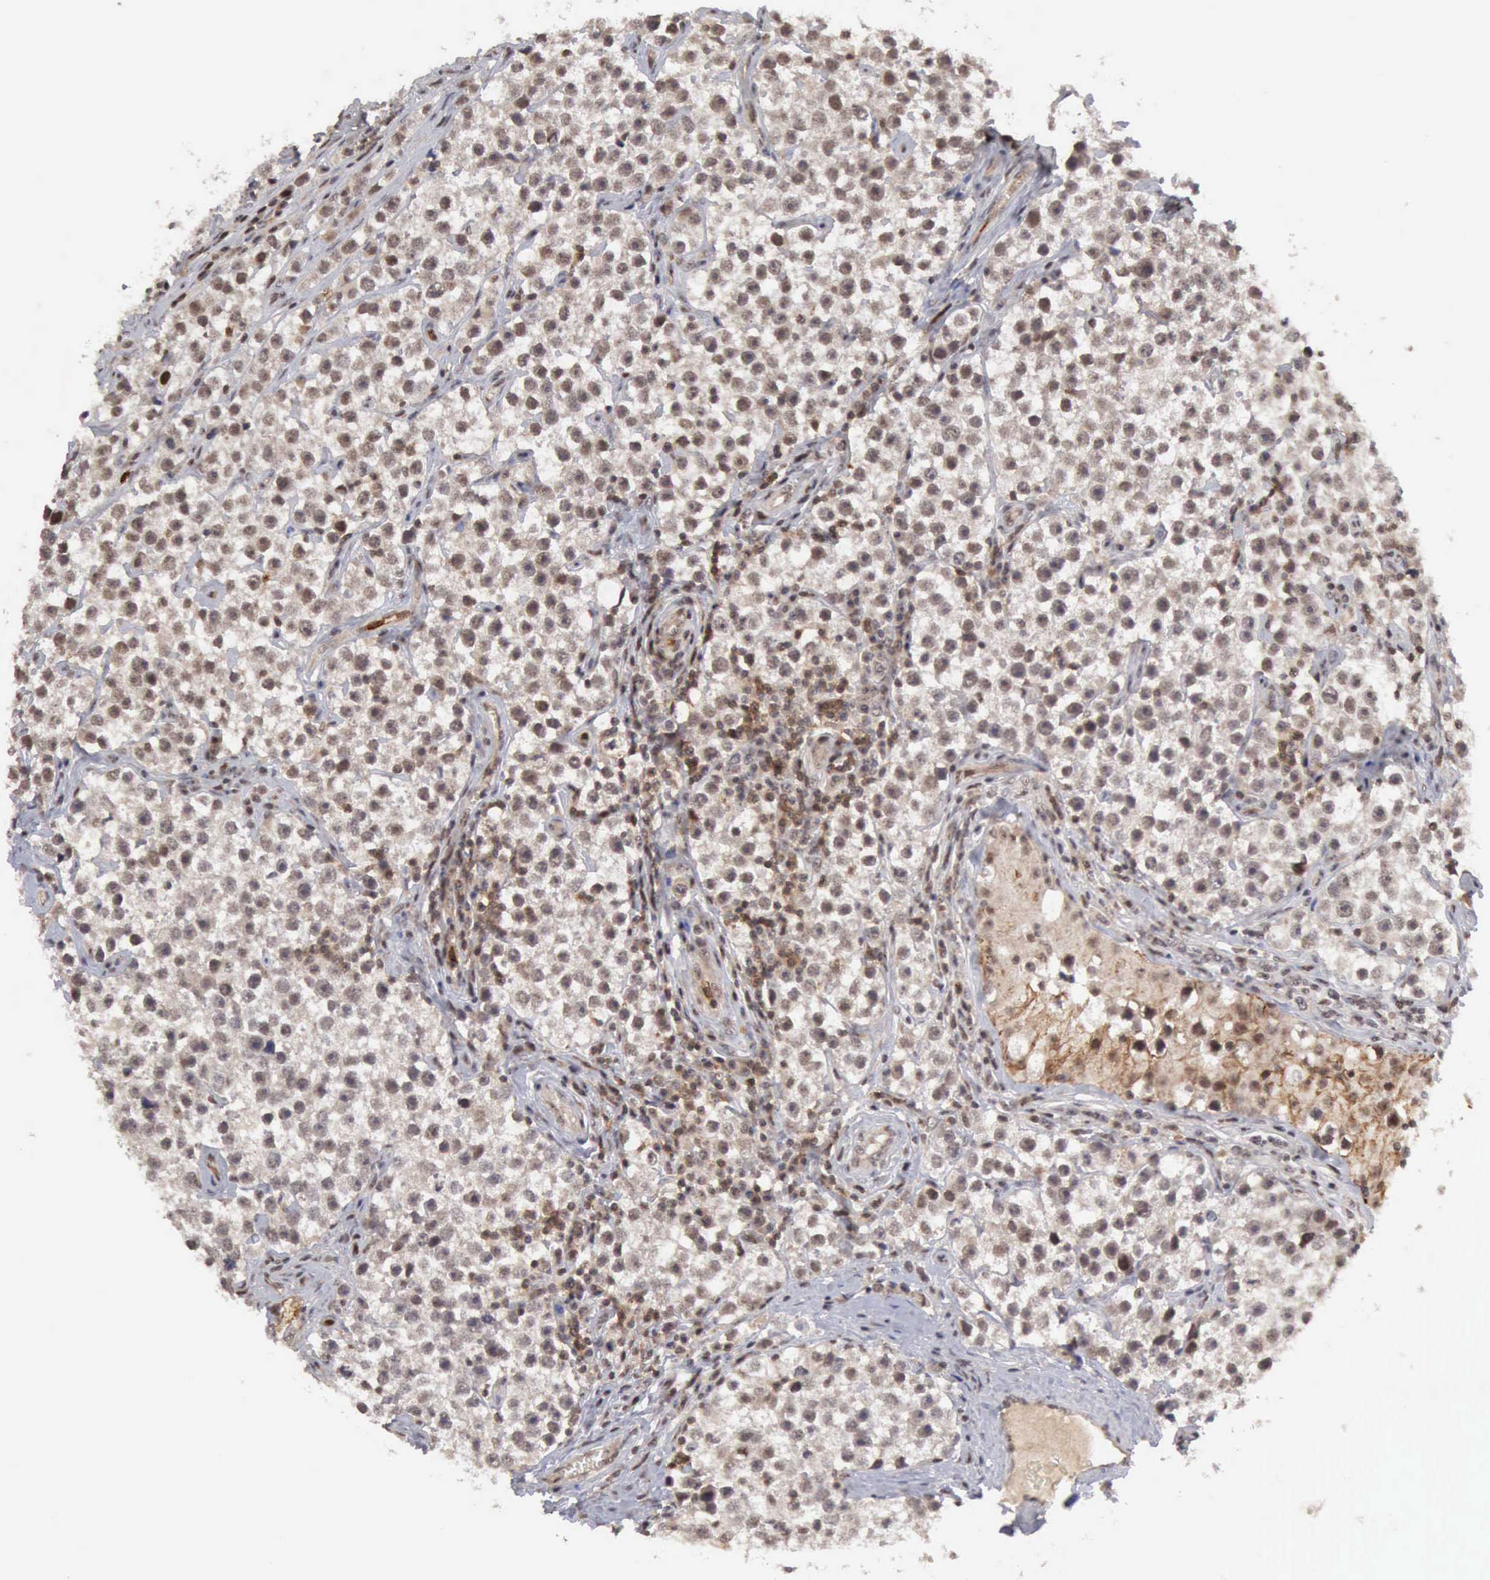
{"staining": {"intensity": "weak", "quantity": ">75%", "location": "cytoplasmic/membranous,nuclear"}, "tissue": "testis cancer", "cell_type": "Tumor cells", "image_type": "cancer", "snomed": [{"axis": "morphology", "description": "Seminoma, NOS"}, {"axis": "topography", "description": "Testis"}], "caption": "Testis cancer (seminoma) was stained to show a protein in brown. There is low levels of weak cytoplasmic/membranous and nuclear staining in about >75% of tumor cells.", "gene": "CDKN2A", "patient": {"sex": "male", "age": 32}}